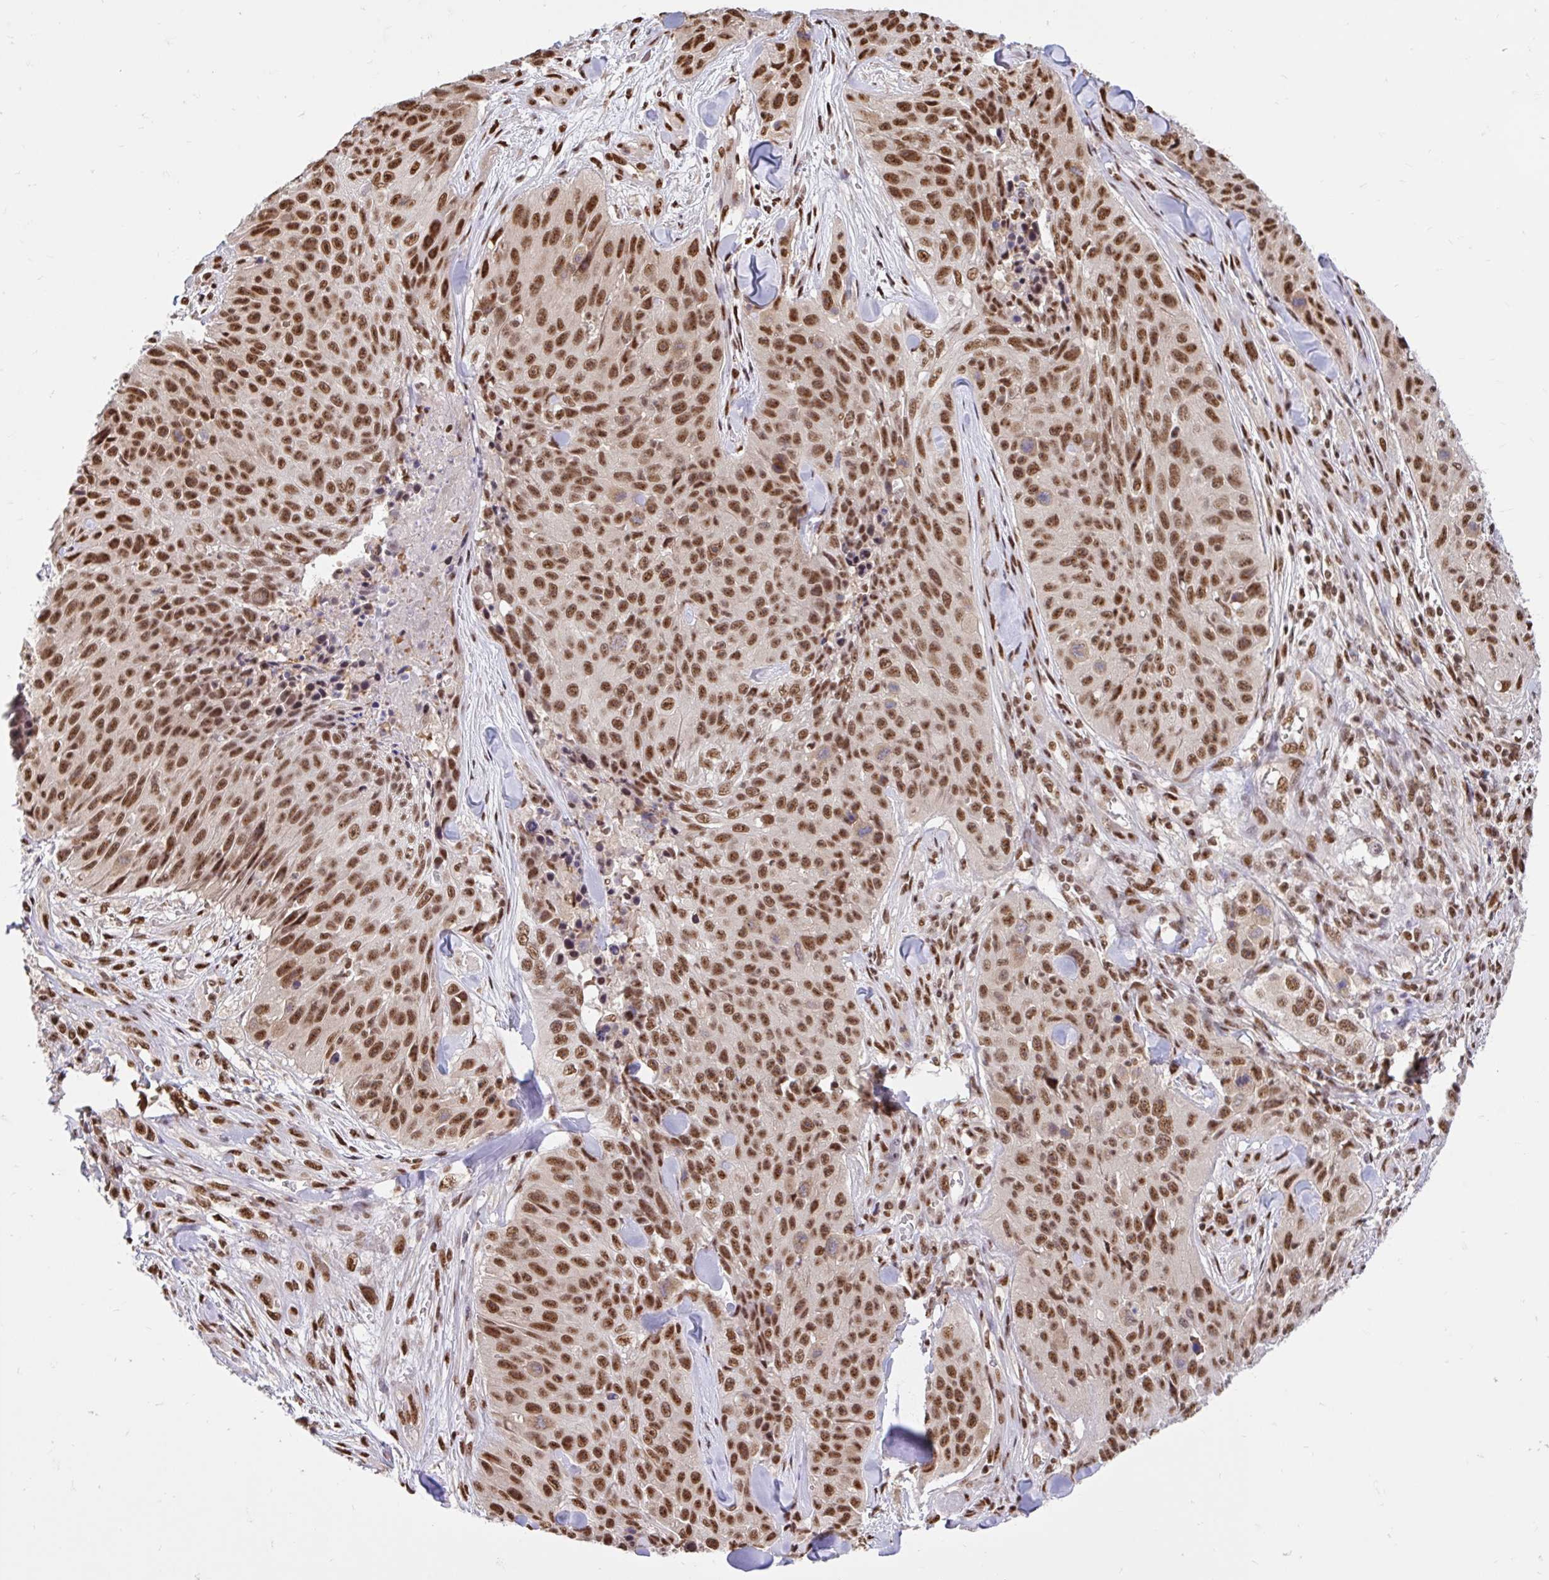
{"staining": {"intensity": "strong", "quantity": ">75%", "location": "nuclear"}, "tissue": "skin cancer", "cell_type": "Tumor cells", "image_type": "cancer", "snomed": [{"axis": "morphology", "description": "Squamous cell carcinoma, NOS"}, {"axis": "topography", "description": "Skin"}], "caption": "IHC (DAB) staining of human skin squamous cell carcinoma exhibits strong nuclear protein staining in about >75% of tumor cells. (DAB (3,3'-diaminobenzidine) IHC with brightfield microscopy, high magnification).", "gene": "ABCA9", "patient": {"sex": "female", "age": 87}}